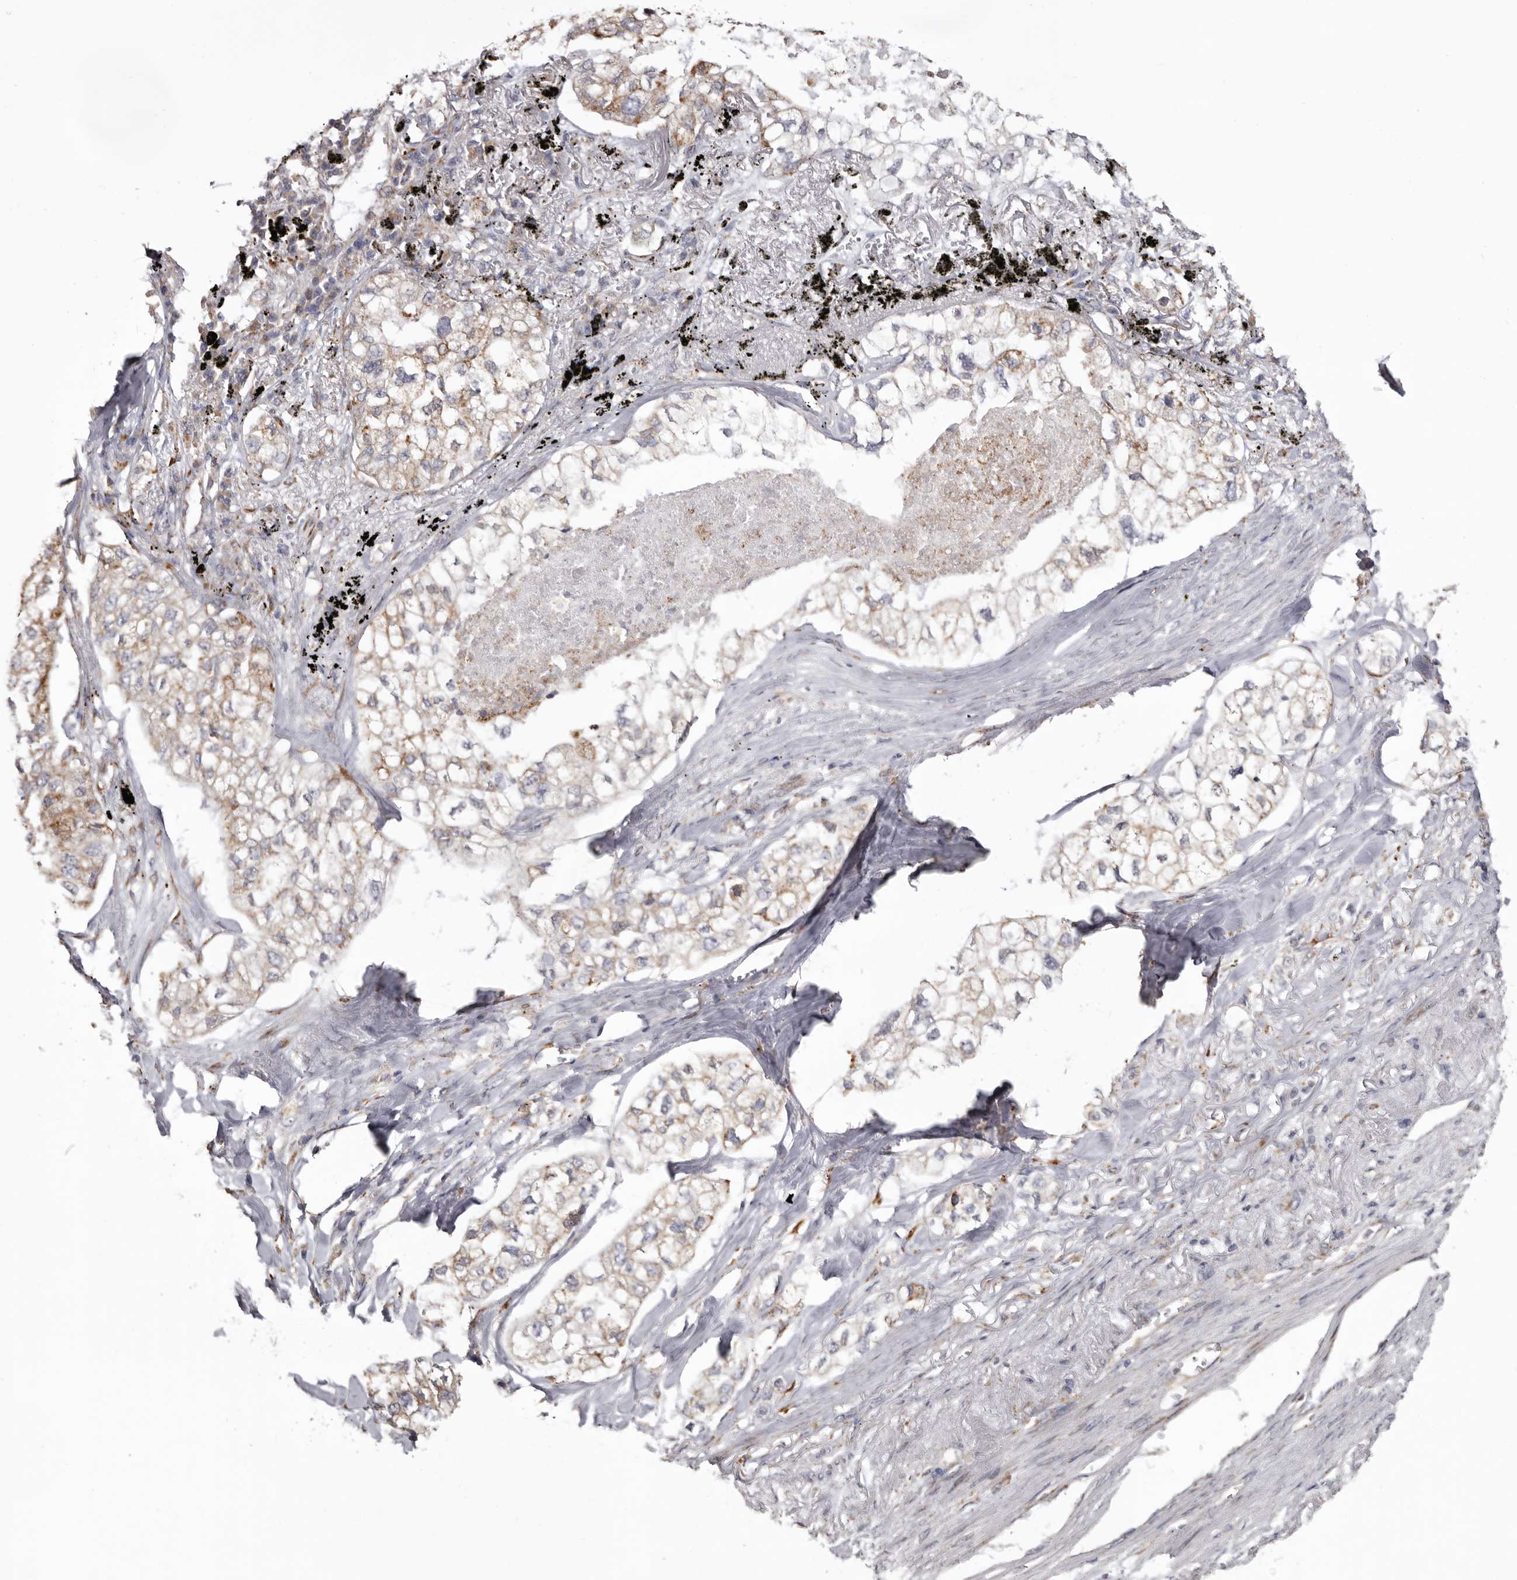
{"staining": {"intensity": "moderate", "quantity": "25%-75%", "location": "cytoplasmic/membranous"}, "tissue": "lung cancer", "cell_type": "Tumor cells", "image_type": "cancer", "snomed": [{"axis": "morphology", "description": "Adenocarcinoma, NOS"}, {"axis": "topography", "description": "Lung"}], "caption": "A micrograph of lung cancer (adenocarcinoma) stained for a protein exhibits moderate cytoplasmic/membranous brown staining in tumor cells.", "gene": "PIGX", "patient": {"sex": "male", "age": 65}}